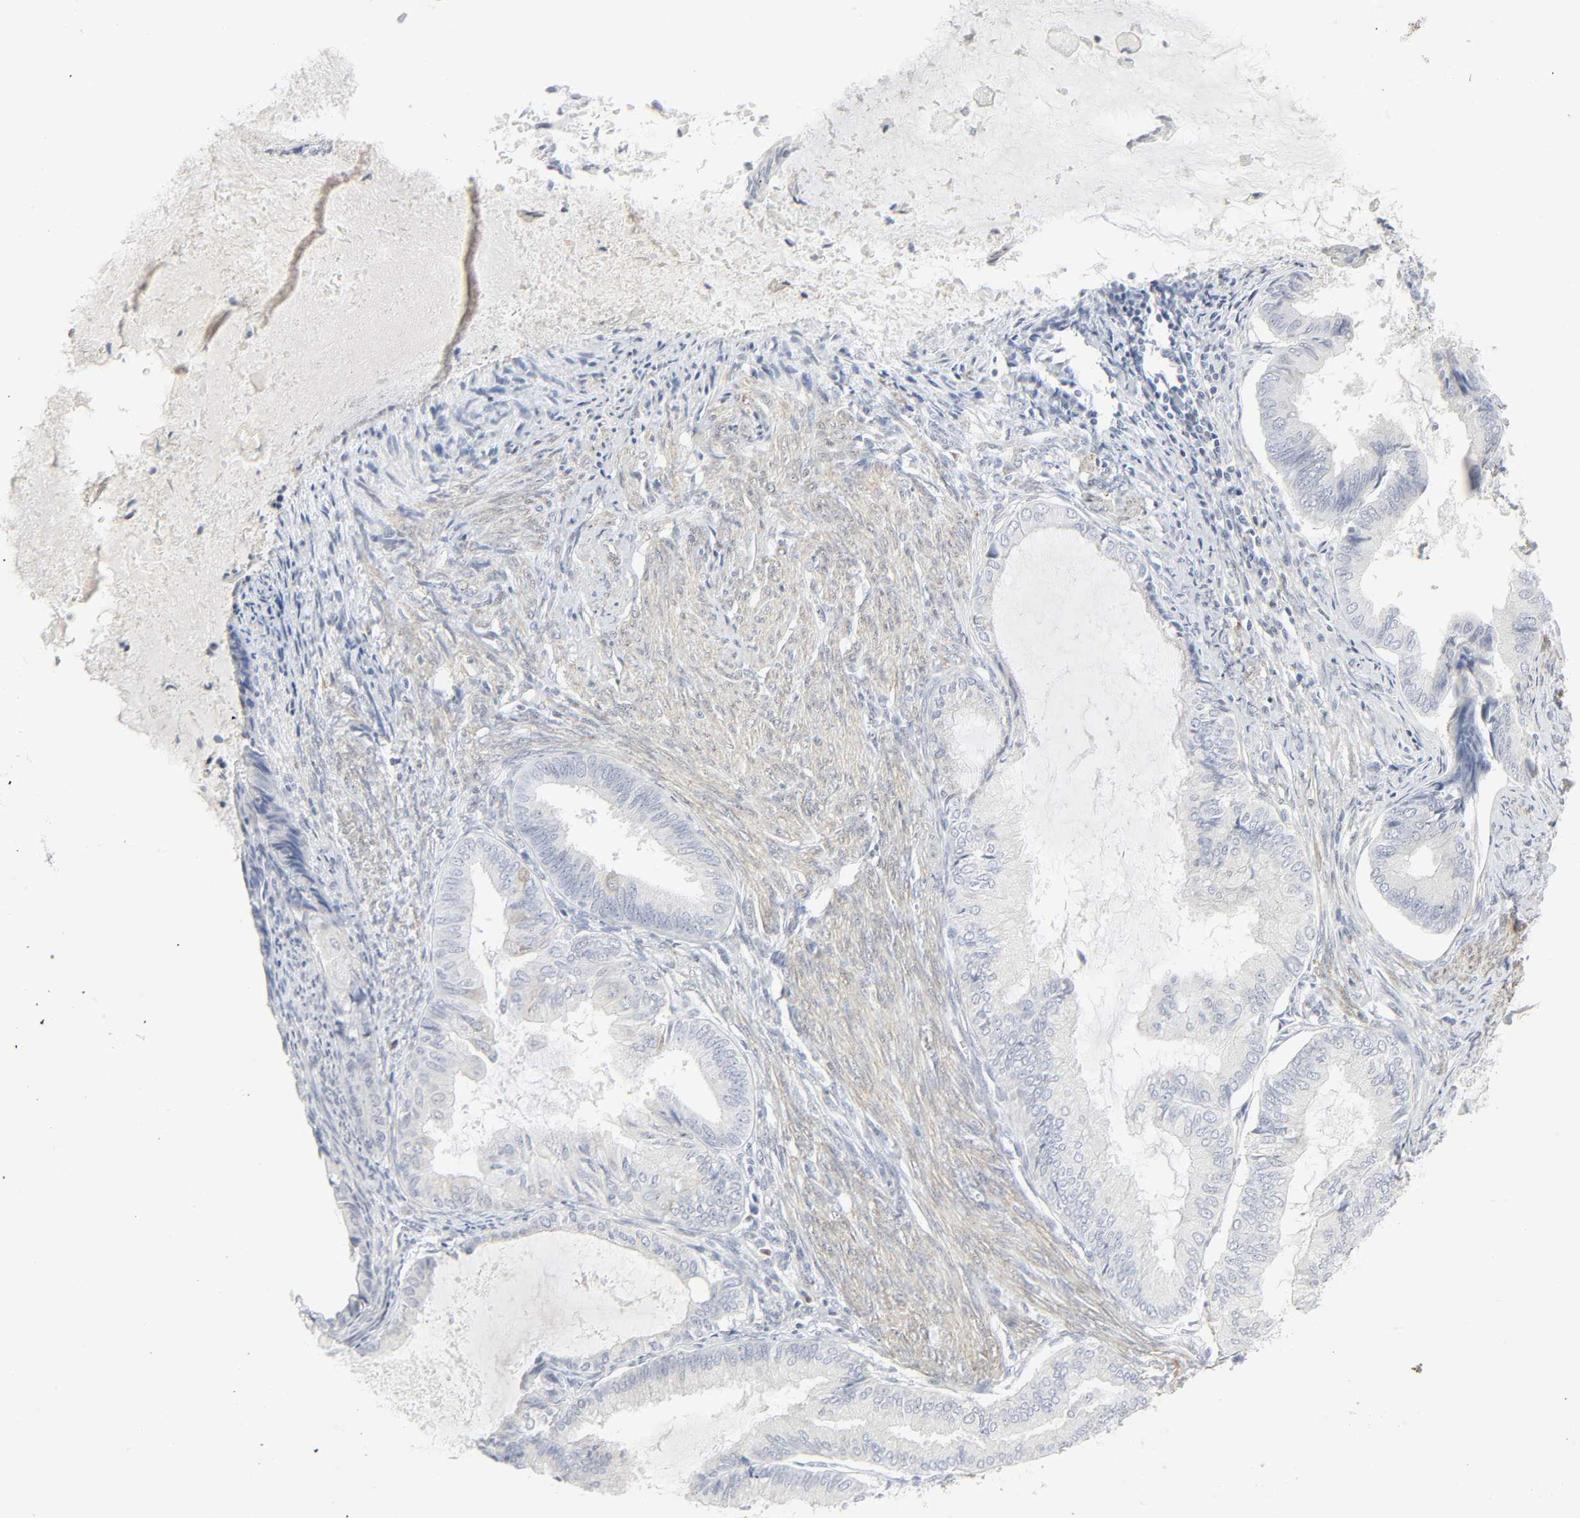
{"staining": {"intensity": "negative", "quantity": "none", "location": "none"}, "tissue": "endometrial cancer", "cell_type": "Tumor cells", "image_type": "cancer", "snomed": [{"axis": "morphology", "description": "Adenocarcinoma, NOS"}, {"axis": "topography", "description": "Endometrium"}], "caption": "Tumor cells show no significant protein positivity in endometrial adenocarcinoma.", "gene": "ZBTB16", "patient": {"sex": "female", "age": 86}}